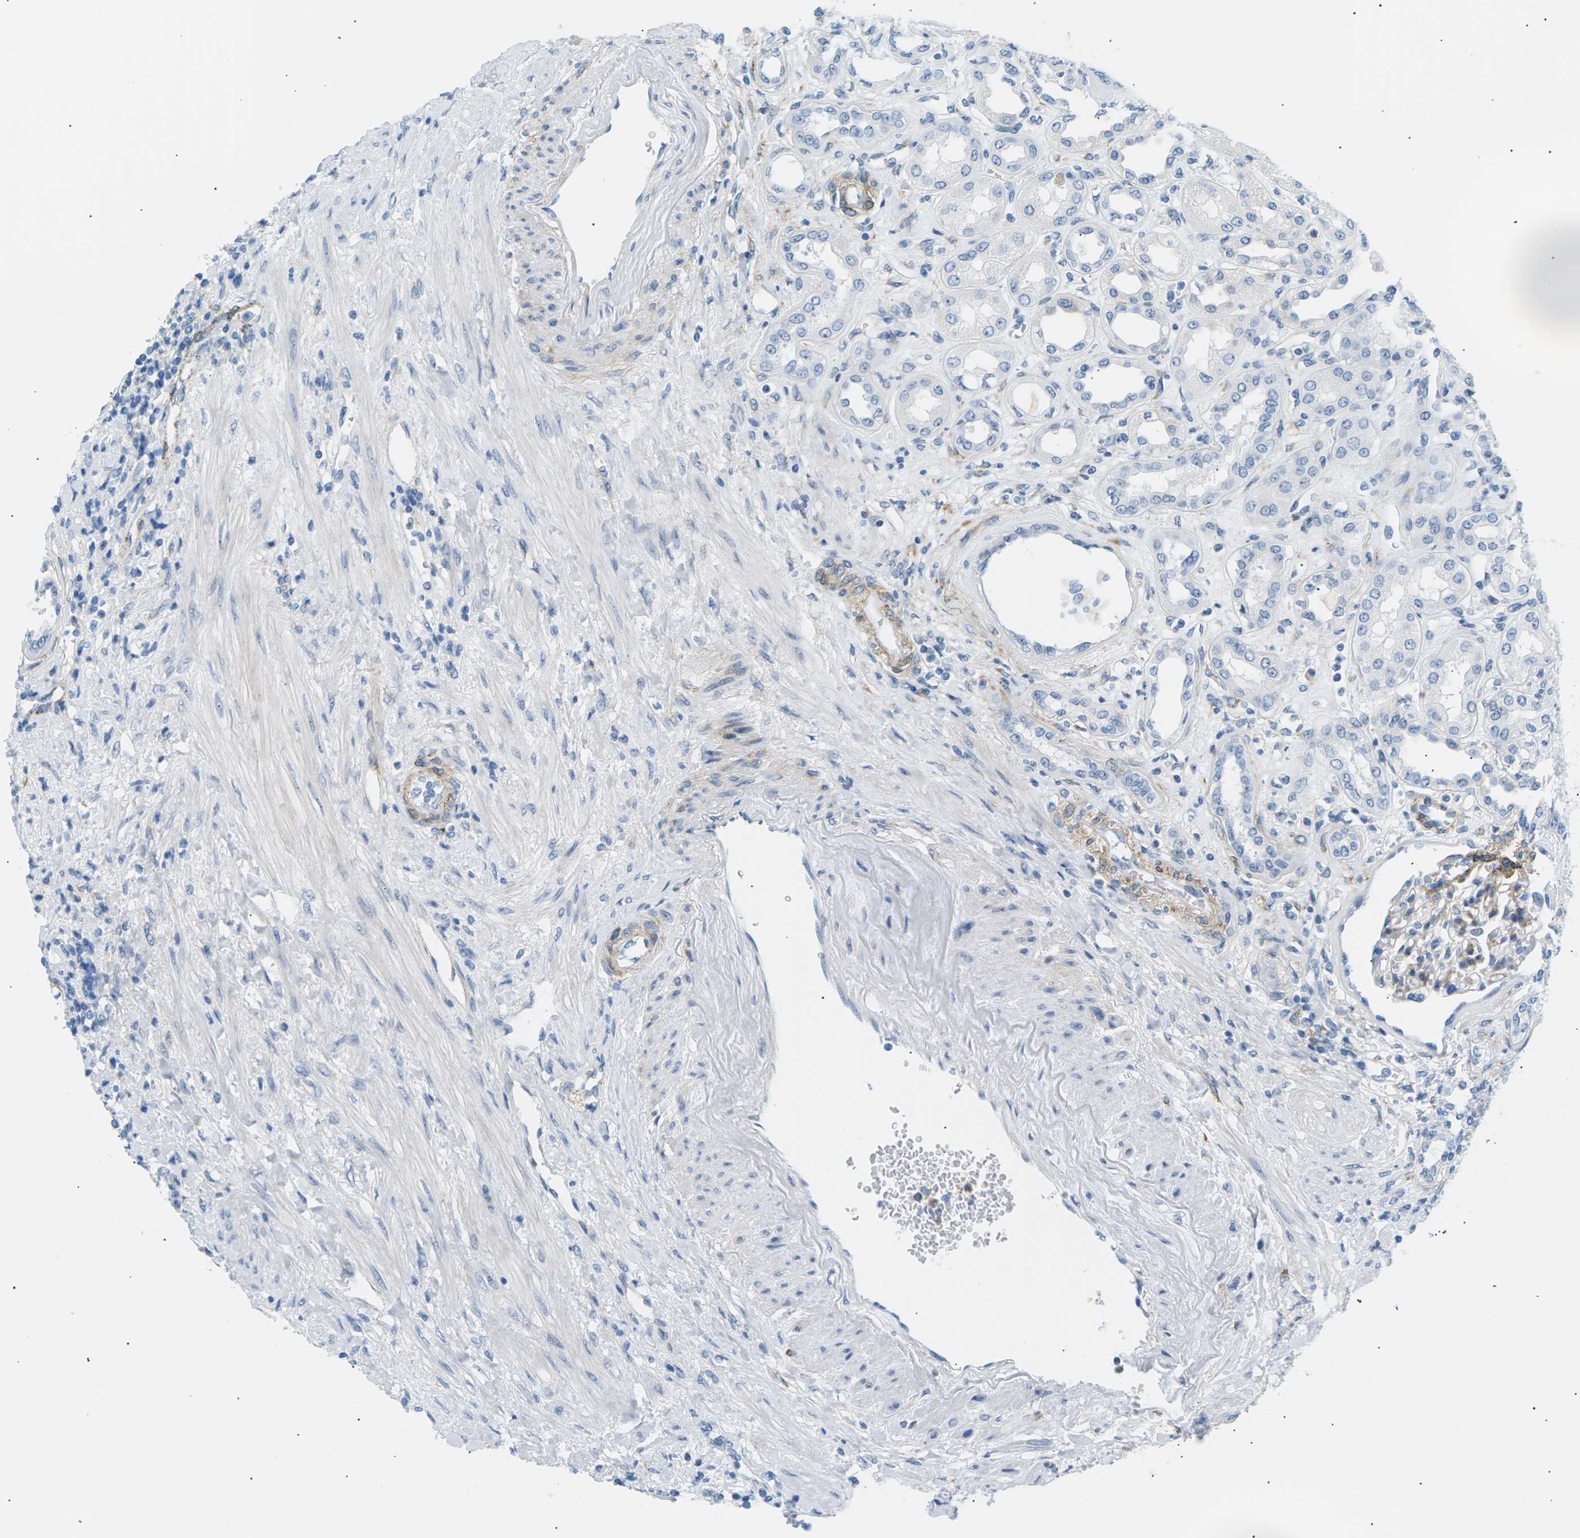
{"staining": {"intensity": "weak", "quantity": "<25%", "location": "cytoplasmic/membranous"}, "tissue": "kidney", "cell_type": "Cells in glomeruli", "image_type": "normal", "snomed": [{"axis": "morphology", "description": "Normal tissue, NOS"}, {"axis": "topography", "description": "Kidney"}], "caption": "The photomicrograph reveals no staining of cells in glomeruli in benign kidney. The staining is performed using DAB (3,3'-diaminobenzidine) brown chromogen with nuclei counter-stained in using hematoxylin.", "gene": "SEPTIN5", "patient": {"sex": "male", "age": 59}}